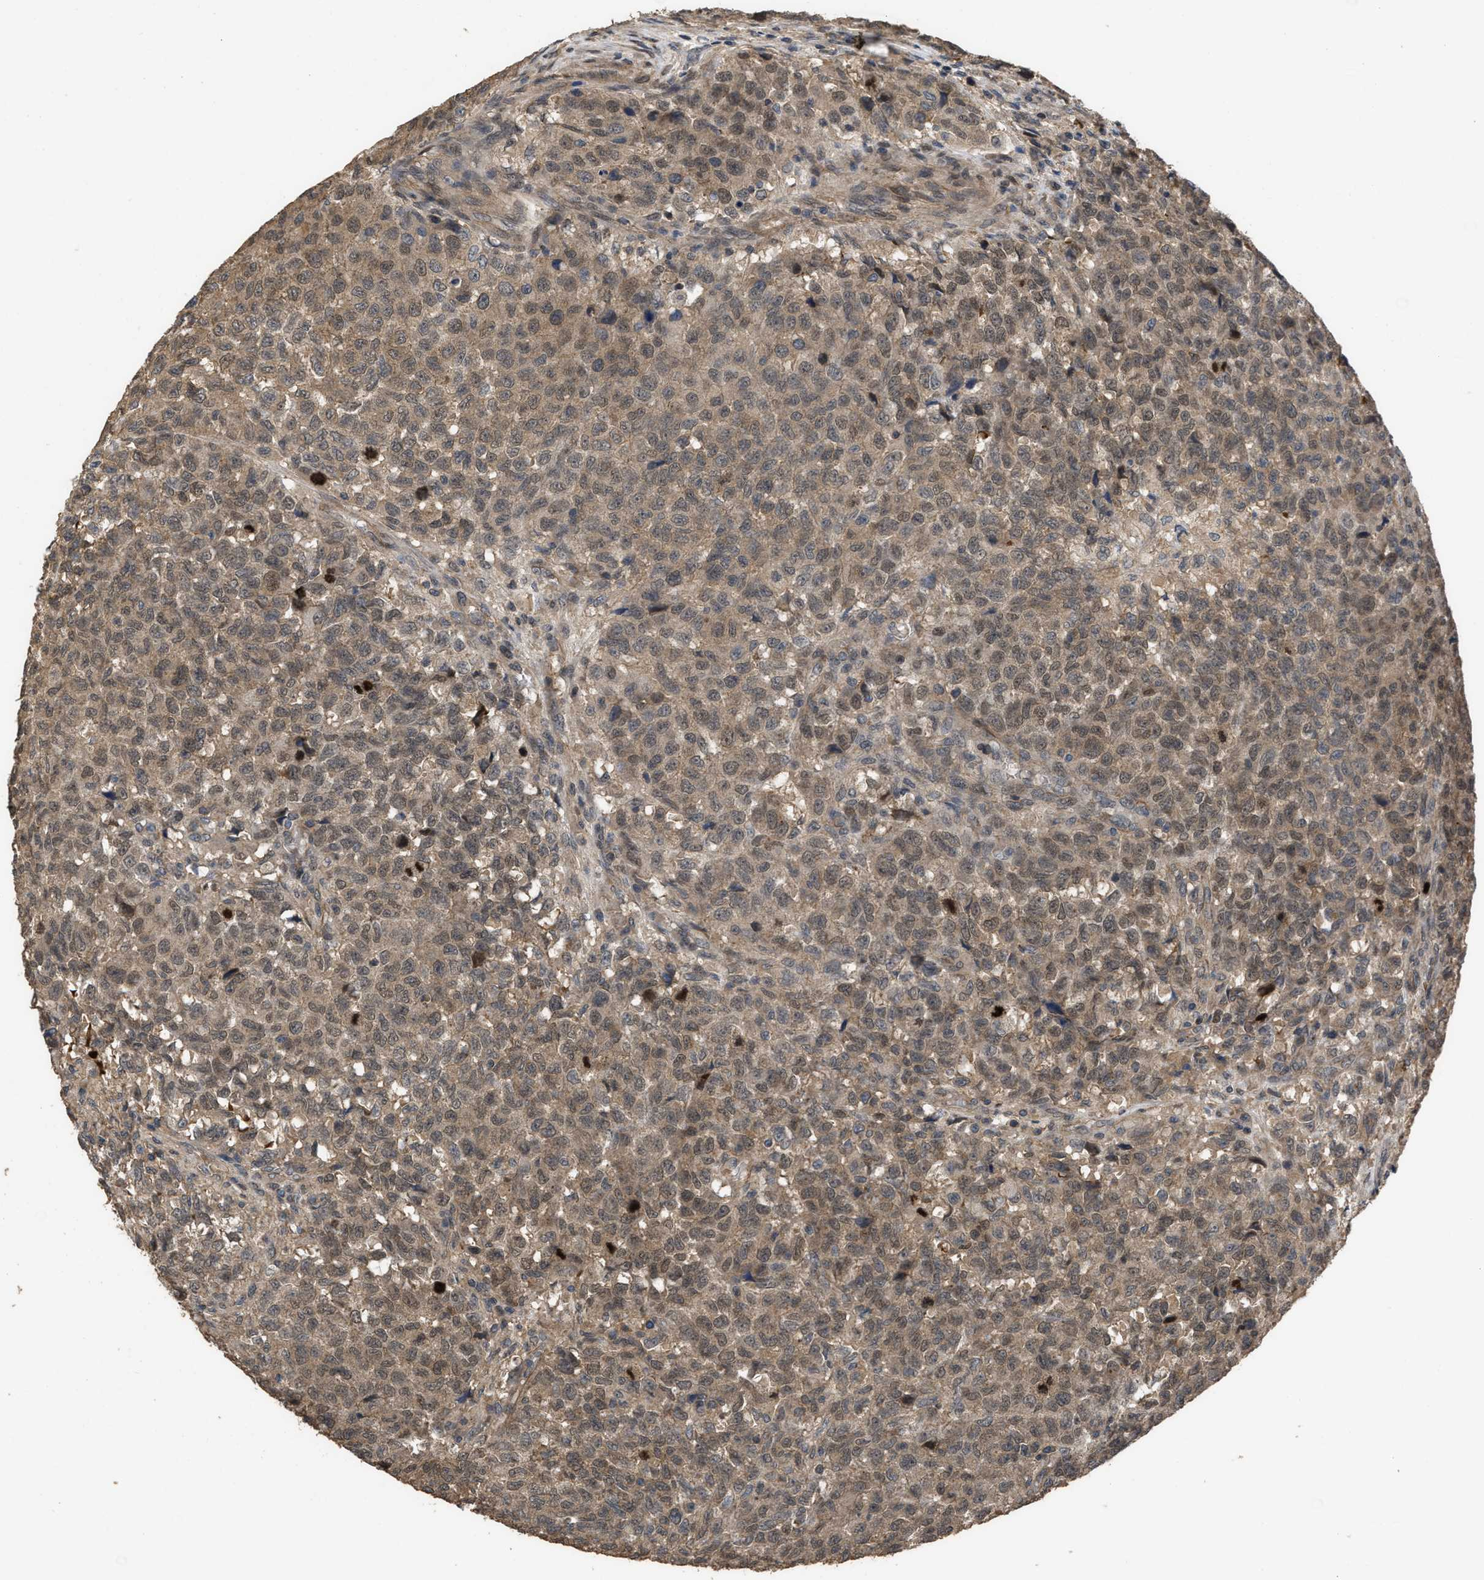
{"staining": {"intensity": "moderate", "quantity": ">75%", "location": "cytoplasmic/membranous"}, "tissue": "testis cancer", "cell_type": "Tumor cells", "image_type": "cancer", "snomed": [{"axis": "morphology", "description": "Seminoma, NOS"}, {"axis": "topography", "description": "Testis"}], "caption": "Immunohistochemical staining of testis cancer (seminoma) displays moderate cytoplasmic/membranous protein expression in approximately >75% of tumor cells.", "gene": "UTRN", "patient": {"sex": "male", "age": 59}}